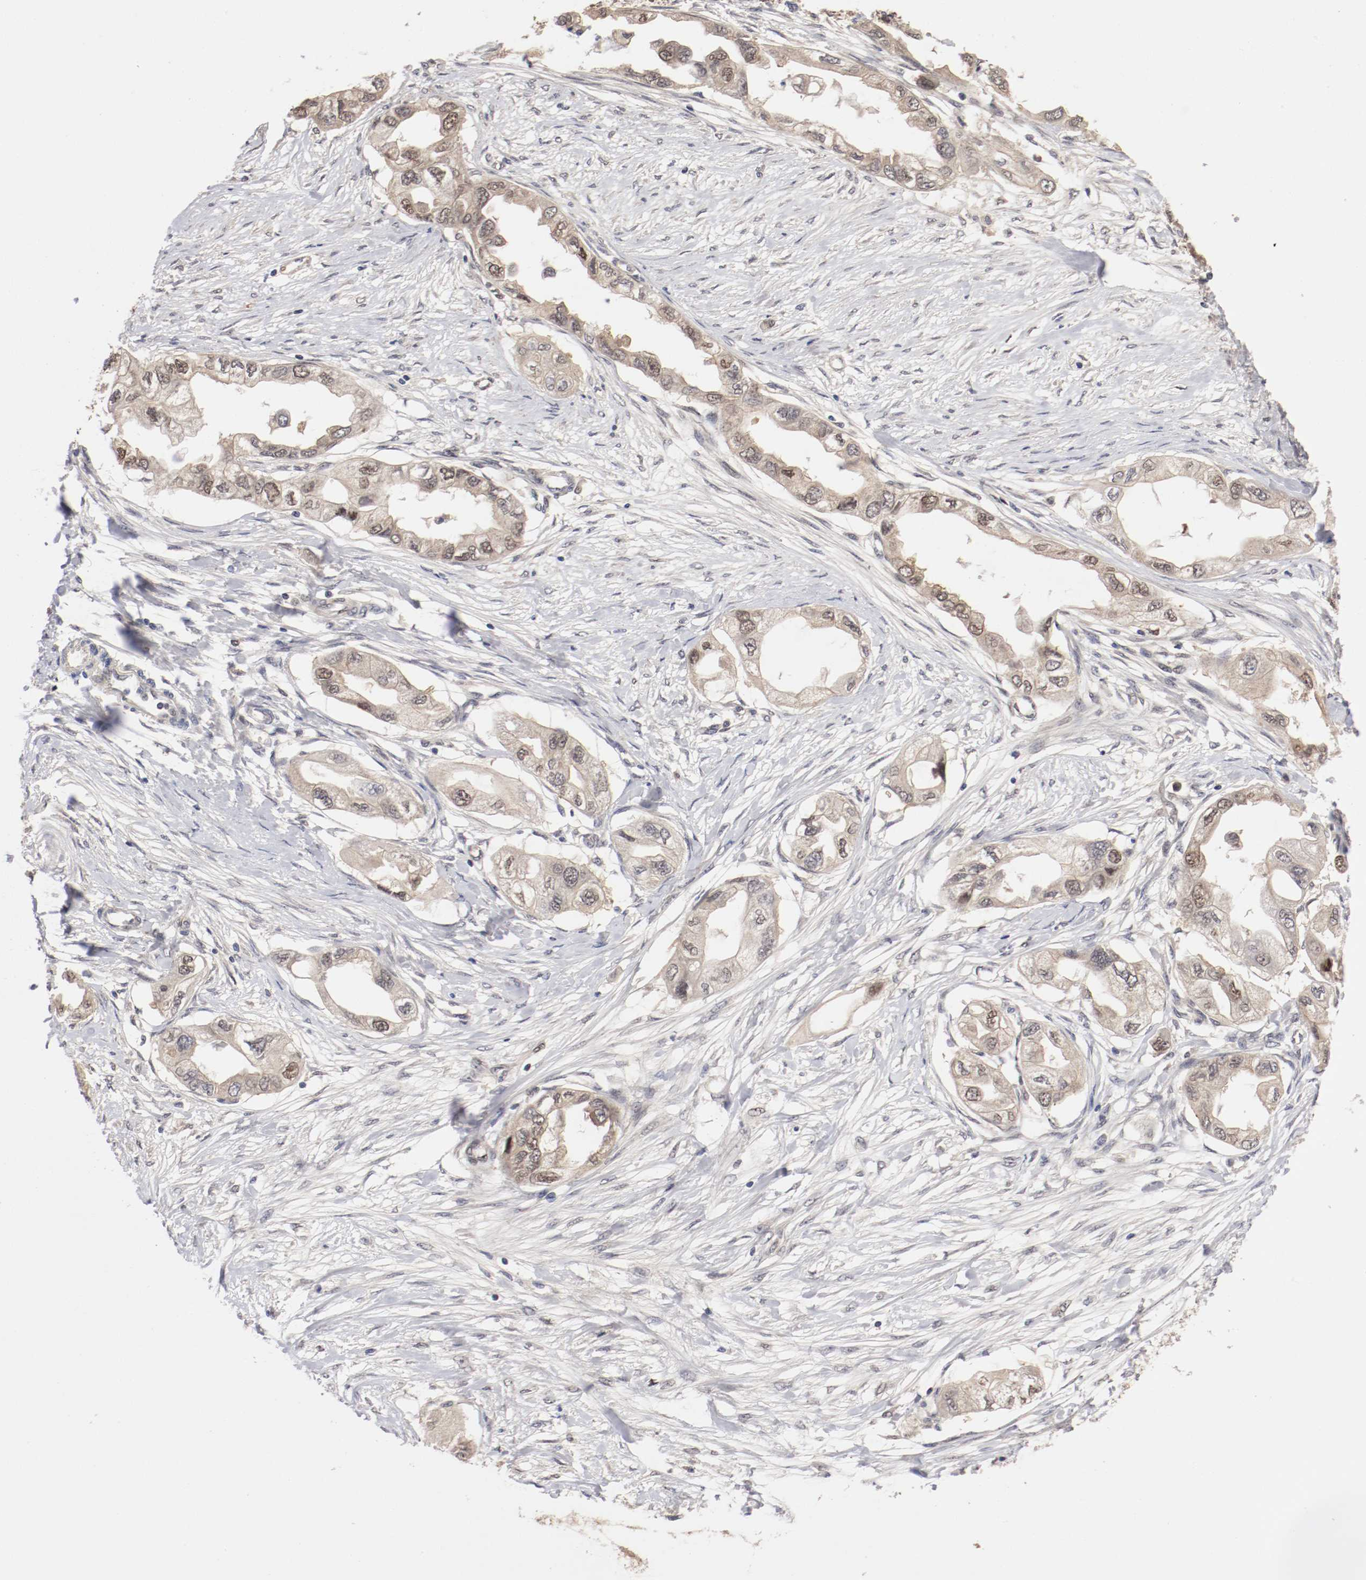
{"staining": {"intensity": "weak", "quantity": "25%-75%", "location": "cytoplasmic/membranous,nuclear"}, "tissue": "endometrial cancer", "cell_type": "Tumor cells", "image_type": "cancer", "snomed": [{"axis": "morphology", "description": "Adenocarcinoma, NOS"}, {"axis": "topography", "description": "Endometrium"}], "caption": "Adenocarcinoma (endometrial) was stained to show a protein in brown. There is low levels of weak cytoplasmic/membranous and nuclear positivity in about 25%-75% of tumor cells. The staining was performed using DAB, with brown indicating positive protein expression. Nuclei are stained blue with hematoxylin.", "gene": "DNMT3B", "patient": {"sex": "female", "age": 67}}